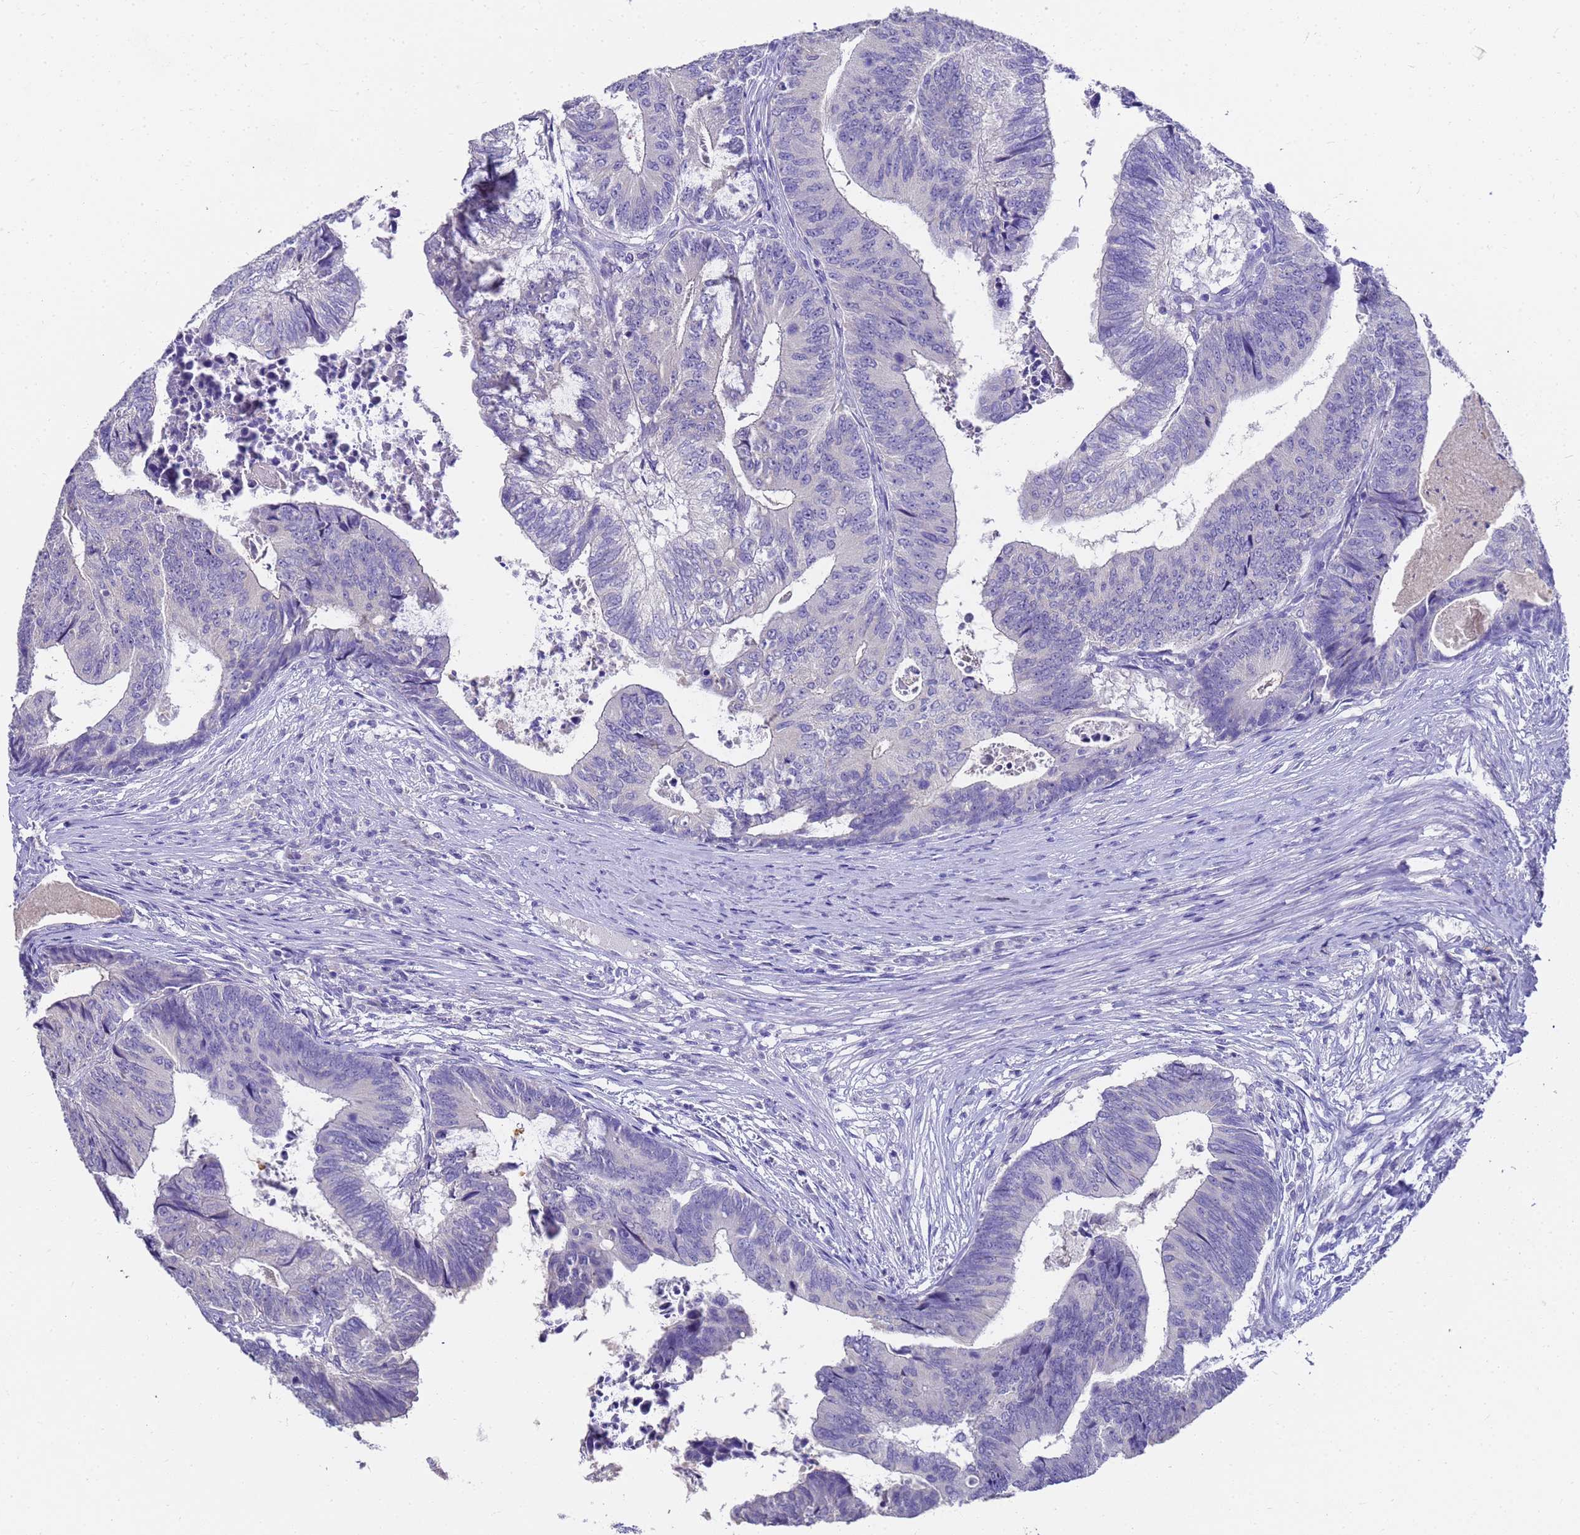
{"staining": {"intensity": "negative", "quantity": "none", "location": "none"}, "tissue": "colorectal cancer", "cell_type": "Tumor cells", "image_type": "cancer", "snomed": [{"axis": "morphology", "description": "Adenocarcinoma, NOS"}, {"axis": "topography", "description": "Colon"}], "caption": "There is no significant expression in tumor cells of colorectal adenocarcinoma.", "gene": "MS4A13", "patient": {"sex": "female", "age": 67}}